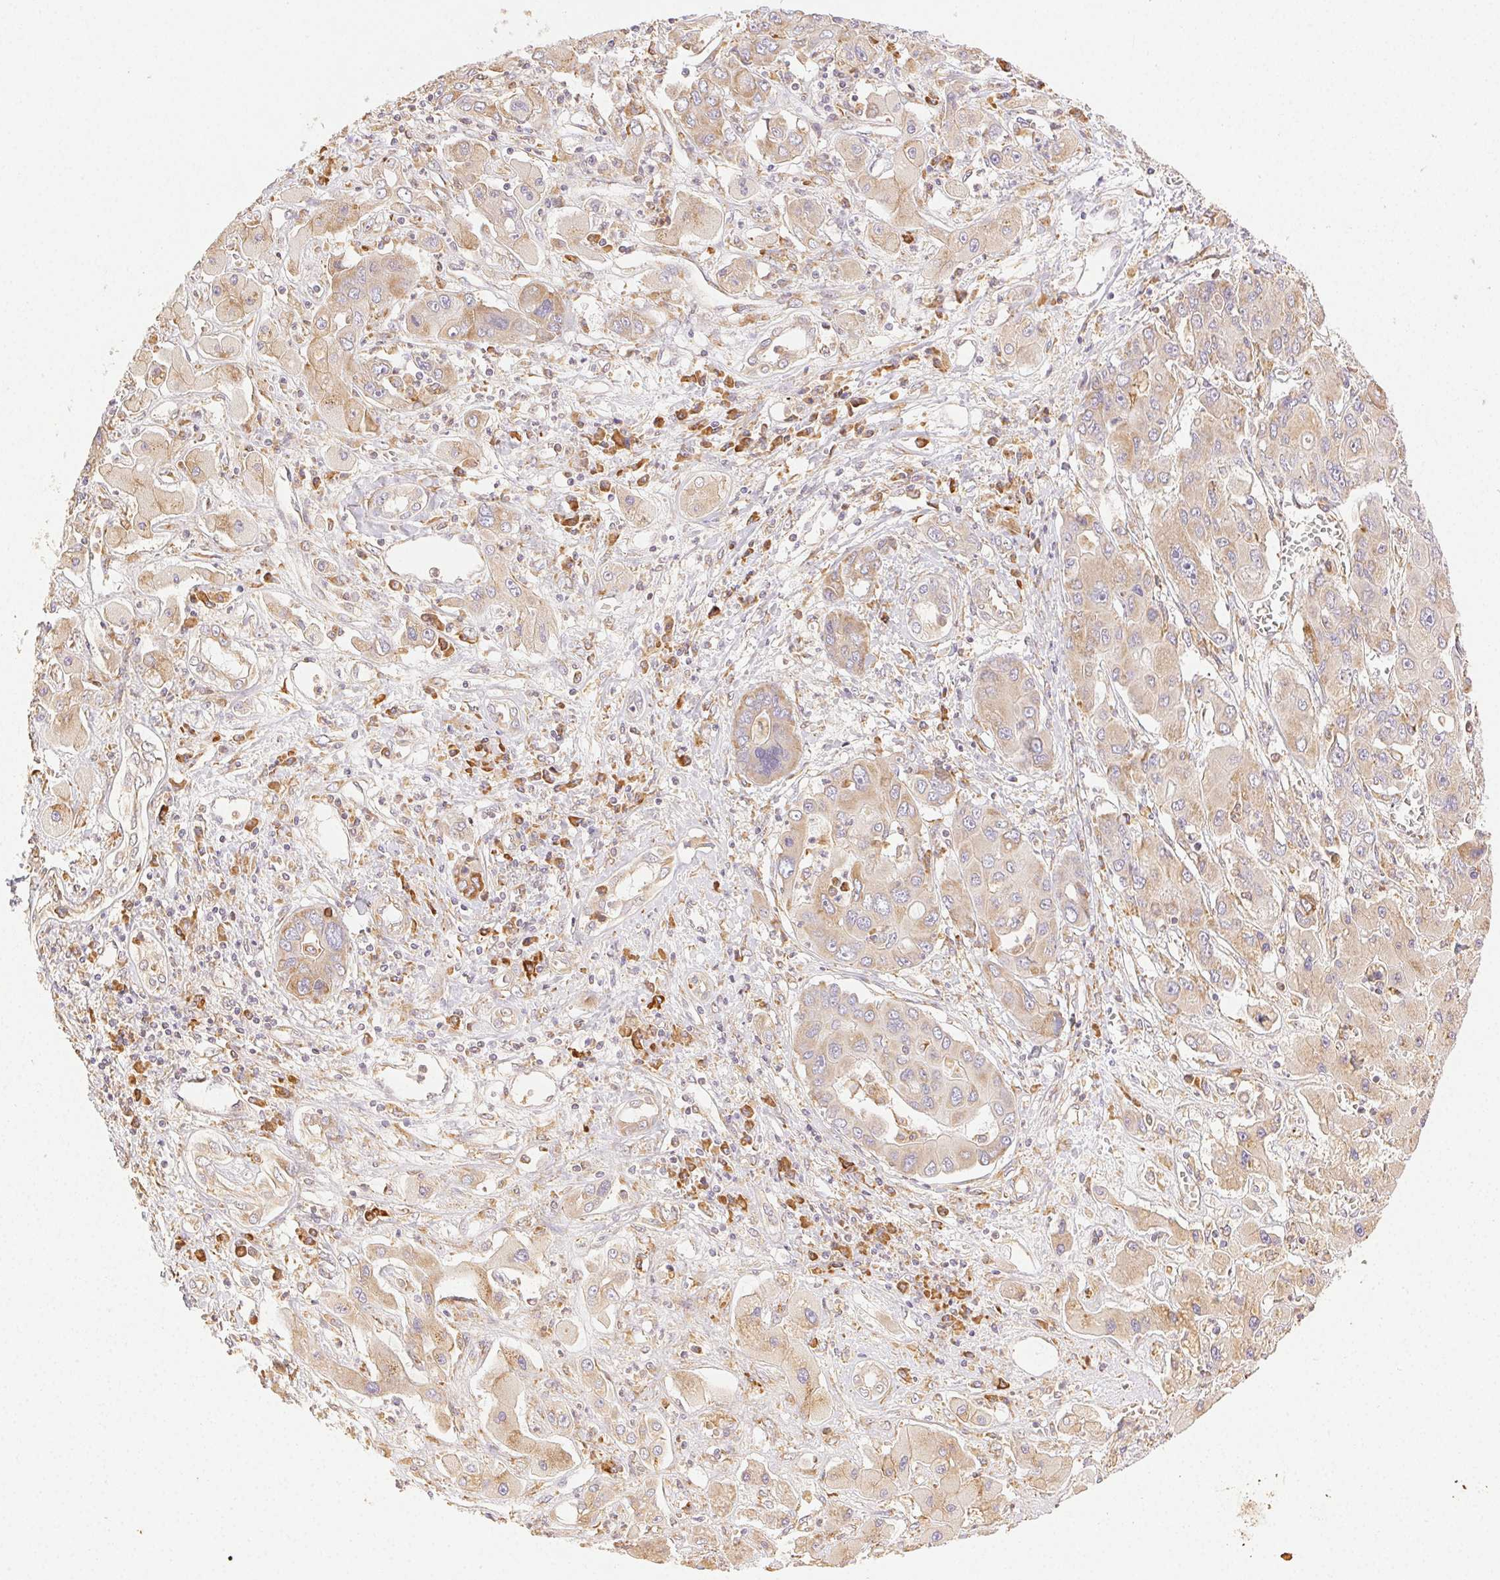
{"staining": {"intensity": "weak", "quantity": "25%-75%", "location": "cytoplasmic/membranous"}, "tissue": "liver cancer", "cell_type": "Tumor cells", "image_type": "cancer", "snomed": [{"axis": "morphology", "description": "Cholangiocarcinoma"}, {"axis": "topography", "description": "Liver"}], "caption": "Immunohistochemical staining of cholangiocarcinoma (liver) displays low levels of weak cytoplasmic/membranous protein staining in approximately 25%-75% of tumor cells. (IHC, brightfield microscopy, high magnification).", "gene": "ENTREP1", "patient": {"sex": "male", "age": 67}}